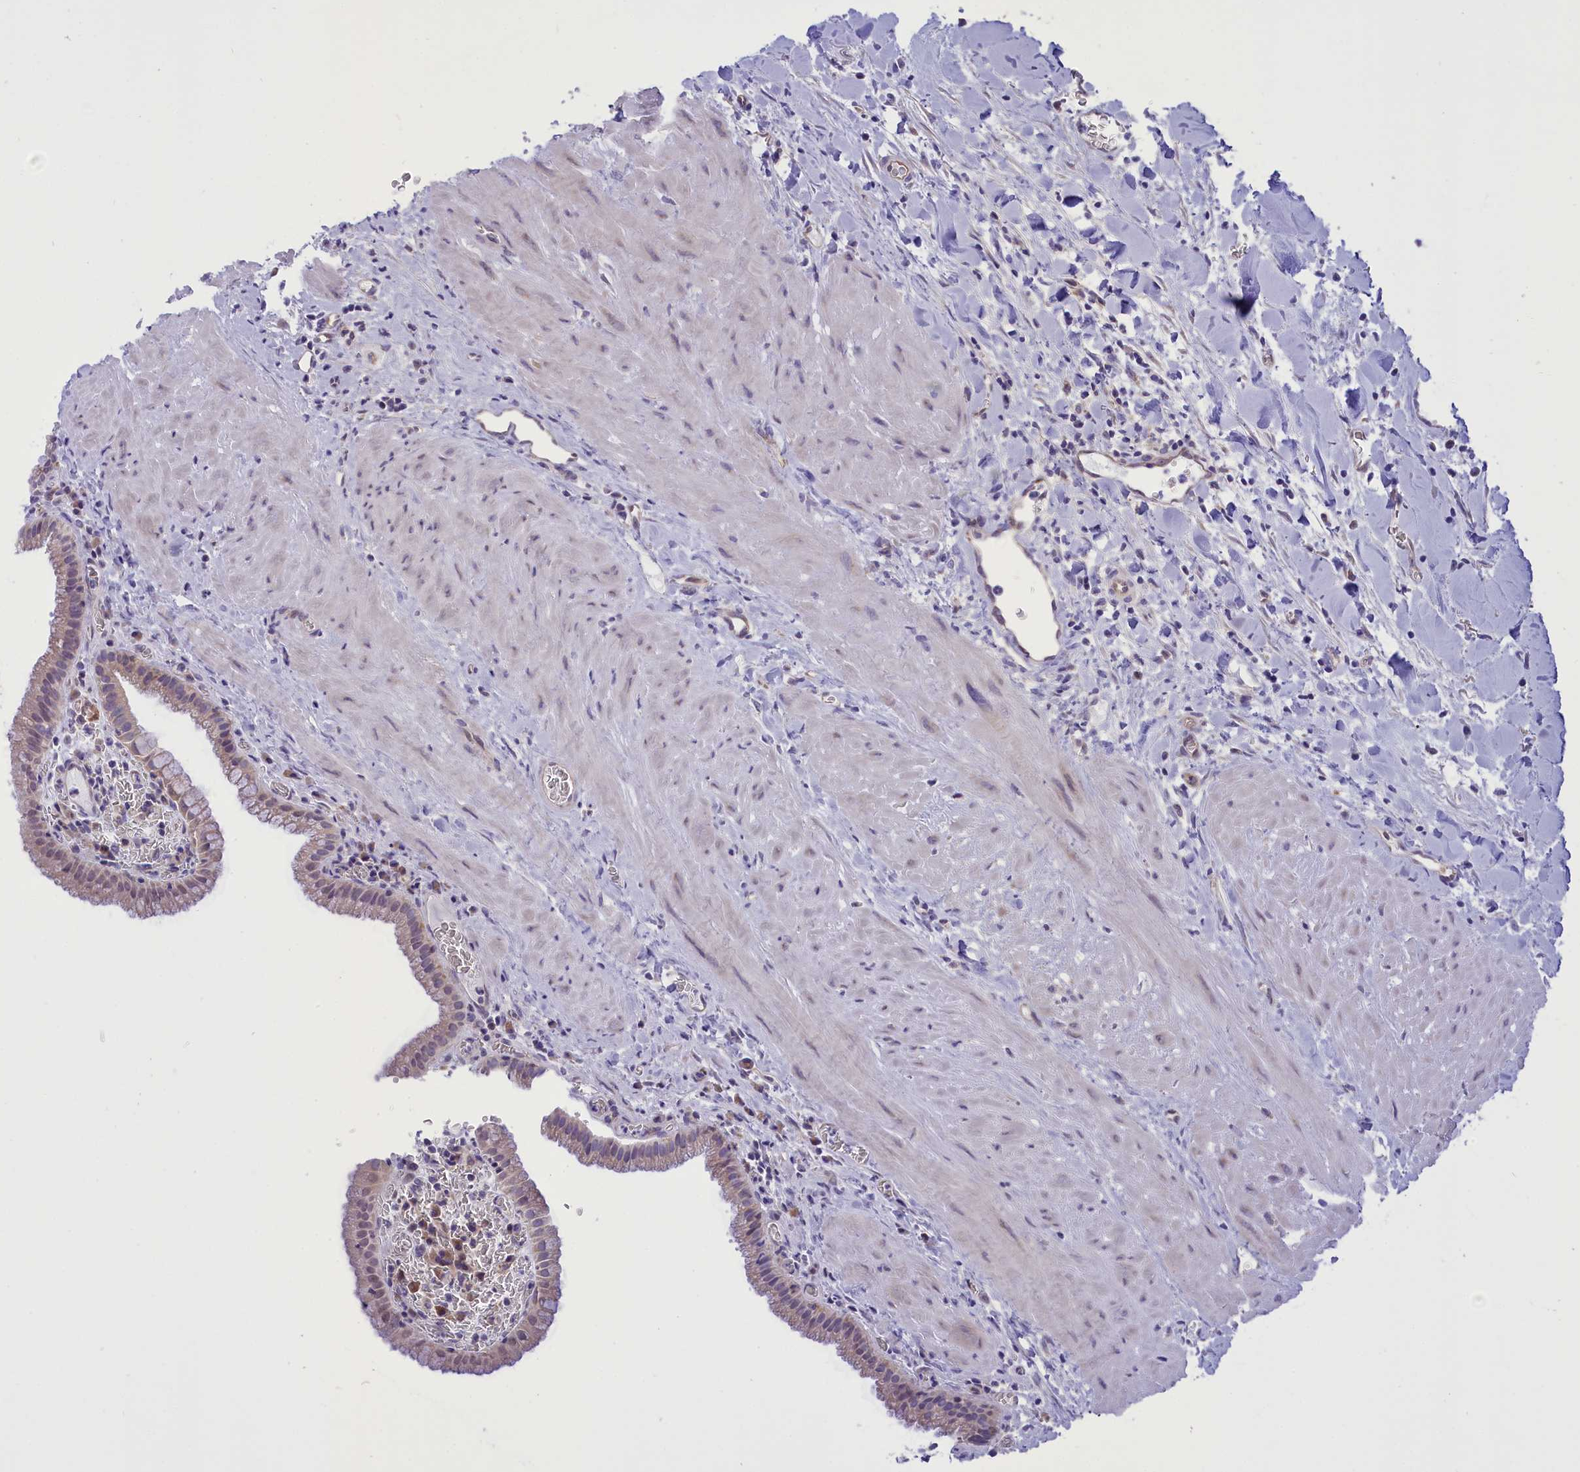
{"staining": {"intensity": "negative", "quantity": "none", "location": "none"}, "tissue": "gallbladder", "cell_type": "Glandular cells", "image_type": "normal", "snomed": [{"axis": "morphology", "description": "Normal tissue, NOS"}, {"axis": "topography", "description": "Gallbladder"}], "caption": "Gallbladder stained for a protein using immunohistochemistry exhibits no positivity glandular cells.", "gene": "DCAF16", "patient": {"sex": "male", "age": 78}}